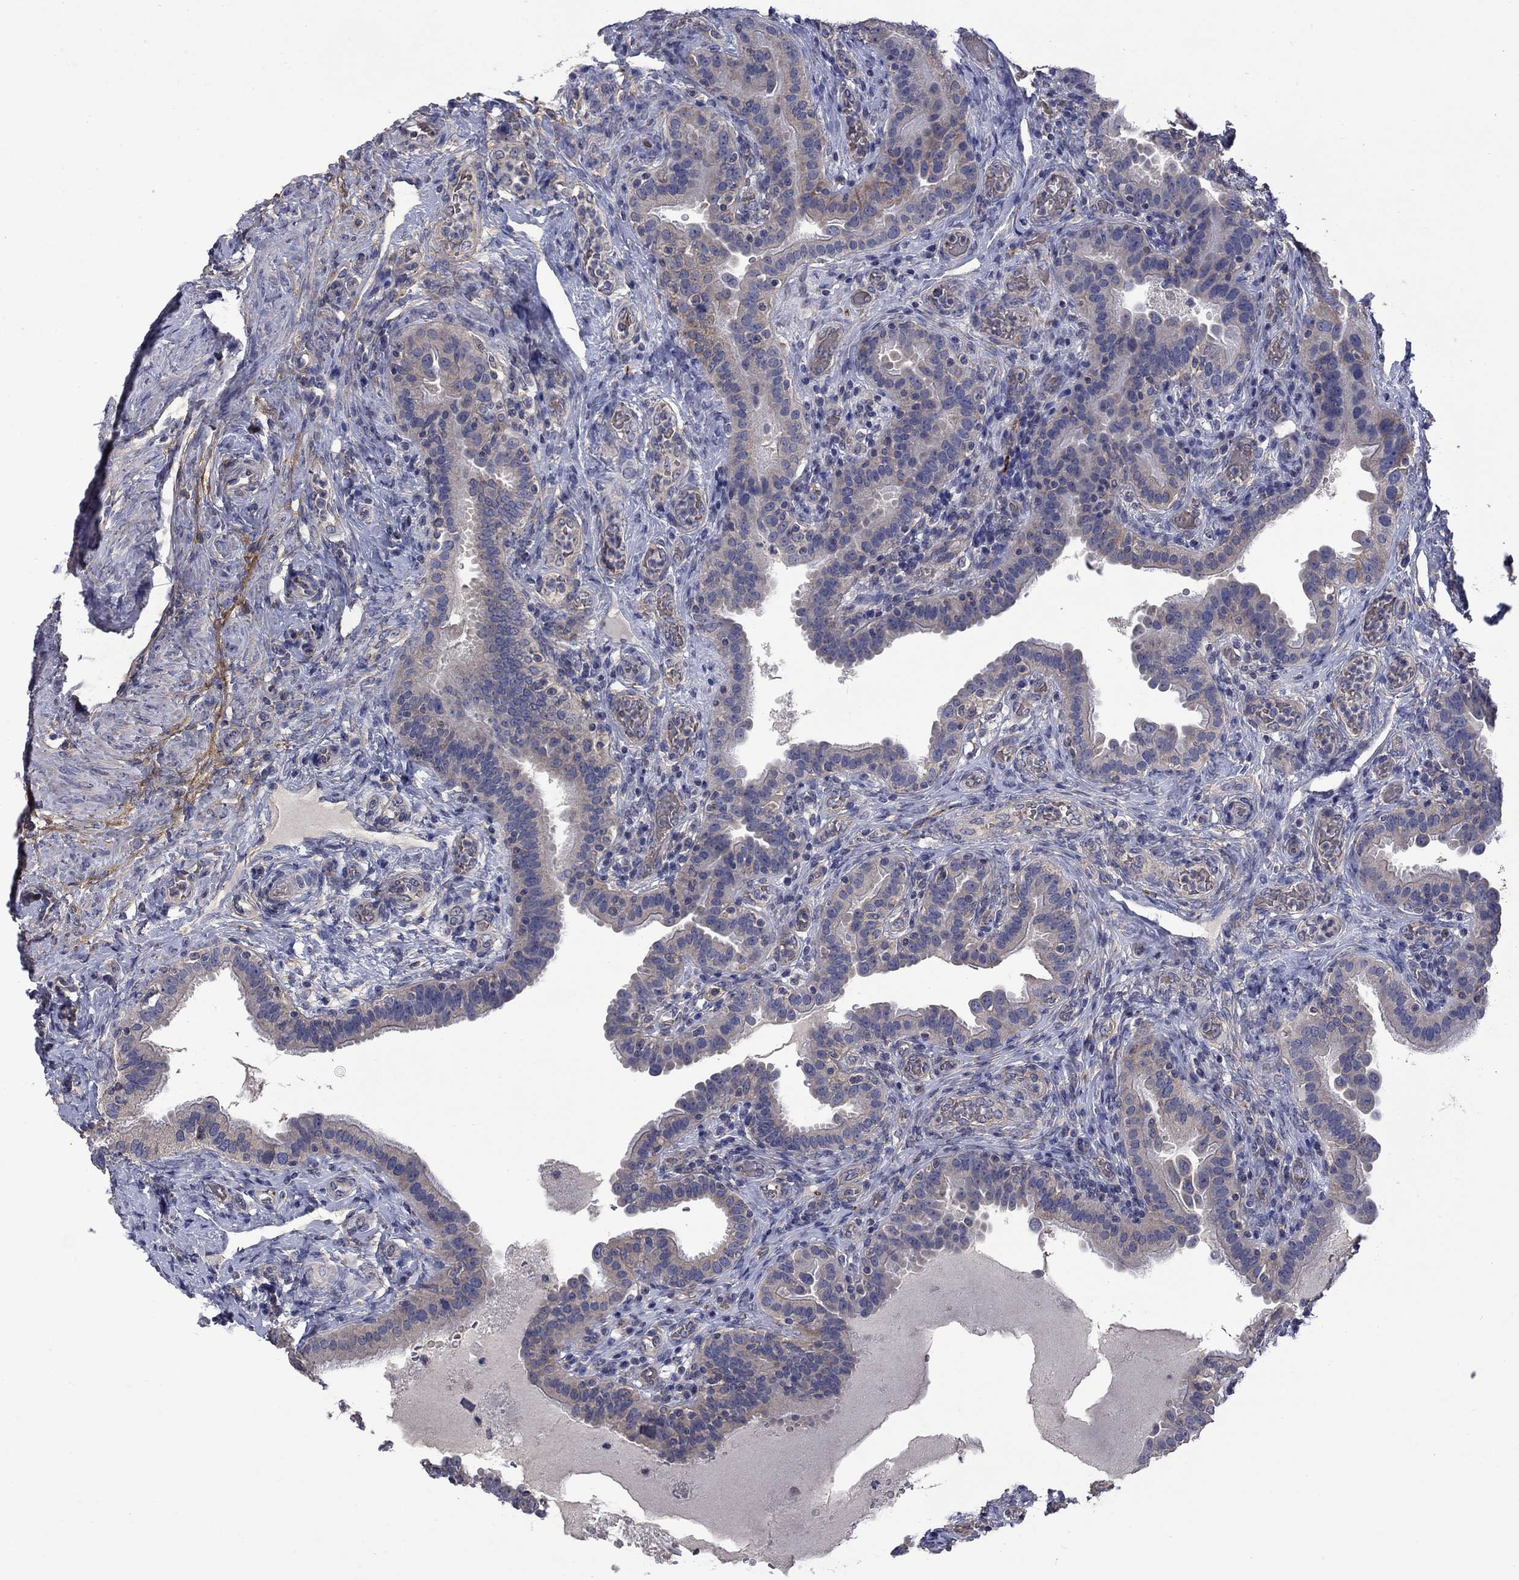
{"staining": {"intensity": "weak", "quantity": "<25%", "location": "cytoplasmic/membranous"}, "tissue": "fallopian tube", "cell_type": "Glandular cells", "image_type": "normal", "snomed": [{"axis": "morphology", "description": "Normal tissue, NOS"}, {"axis": "topography", "description": "Fallopian tube"}, {"axis": "topography", "description": "Ovary"}], "caption": "An image of human fallopian tube is negative for staining in glandular cells. (Brightfield microscopy of DAB (3,3'-diaminobenzidine) IHC at high magnification).", "gene": "HSPA12A", "patient": {"sex": "female", "age": 41}}